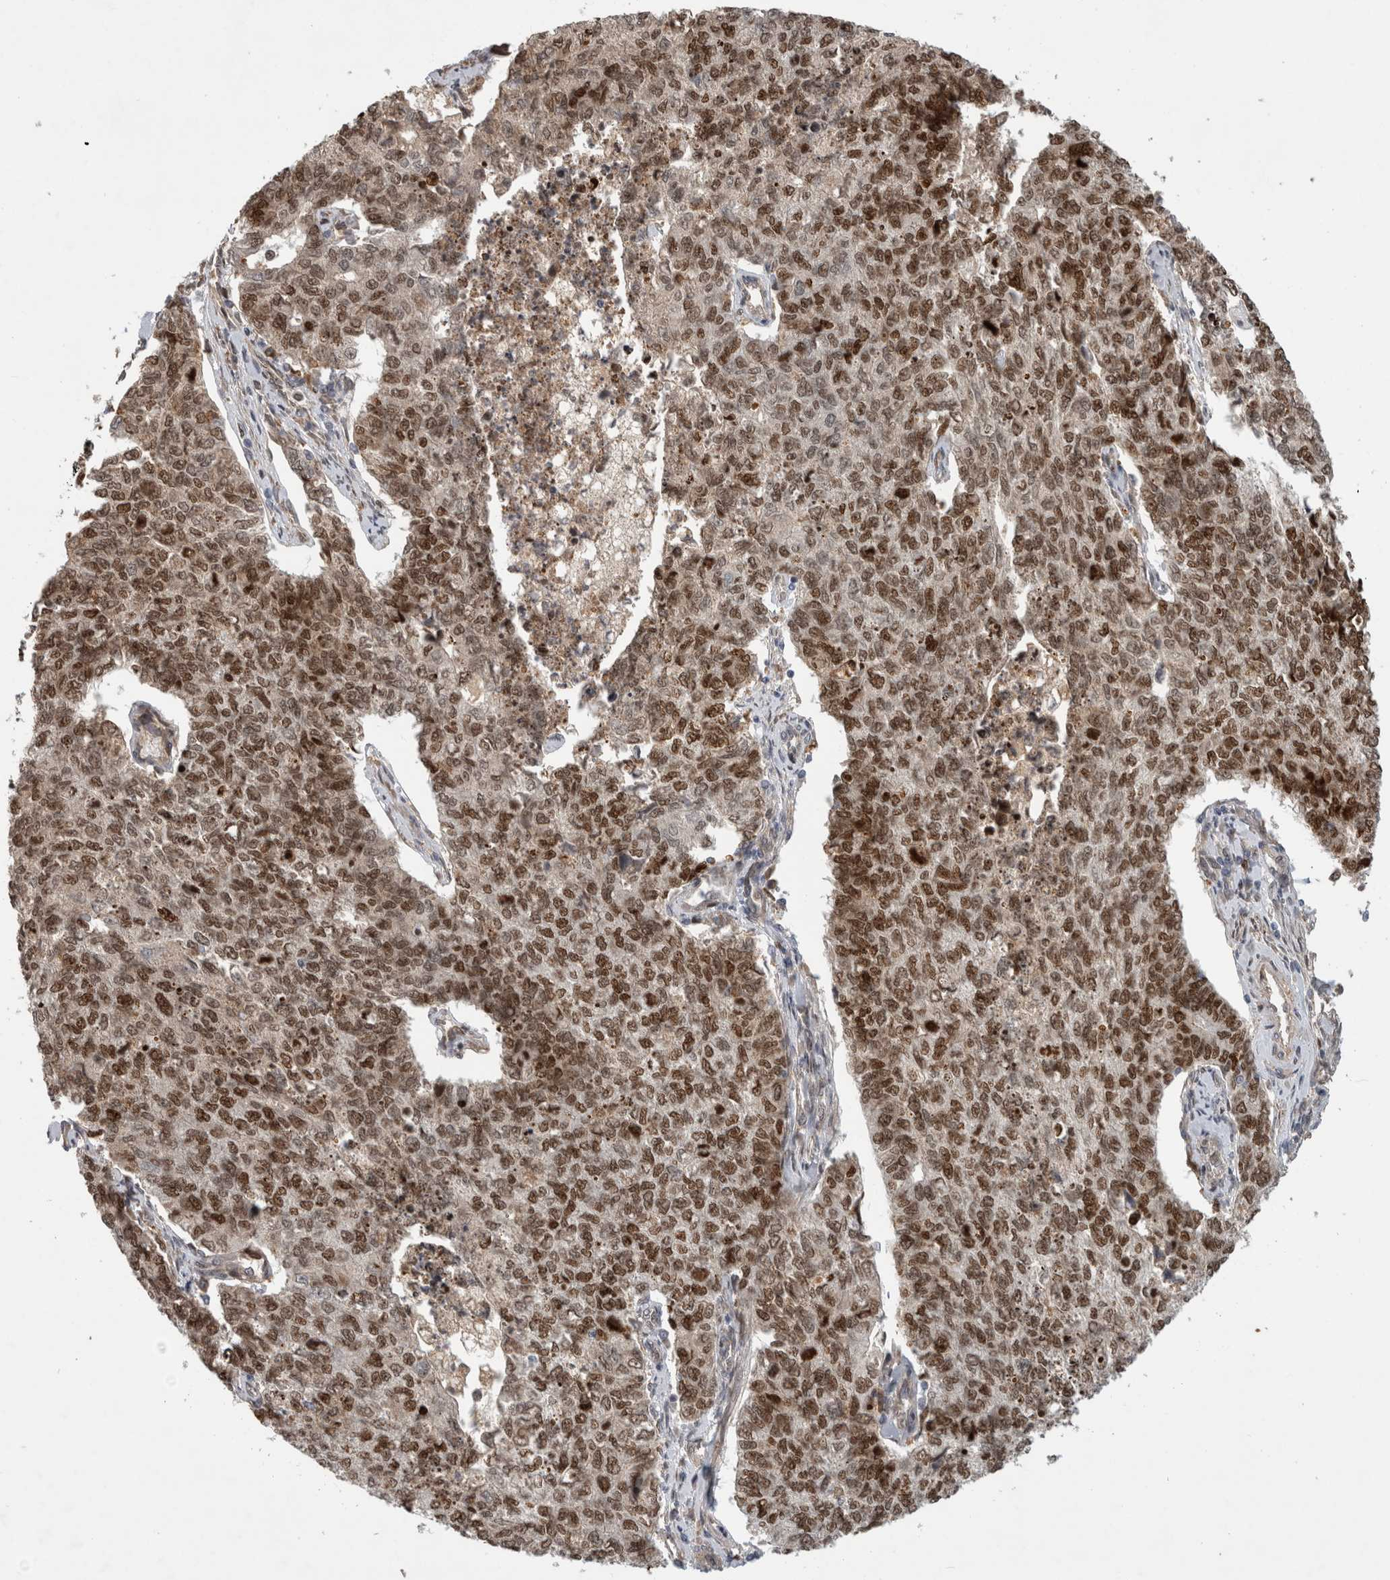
{"staining": {"intensity": "moderate", "quantity": ">75%", "location": "nuclear"}, "tissue": "cervical cancer", "cell_type": "Tumor cells", "image_type": "cancer", "snomed": [{"axis": "morphology", "description": "Squamous cell carcinoma, NOS"}, {"axis": "topography", "description": "Cervix"}], "caption": "The image reveals staining of squamous cell carcinoma (cervical), revealing moderate nuclear protein expression (brown color) within tumor cells.", "gene": "INSRR", "patient": {"sex": "female", "age": 63}}